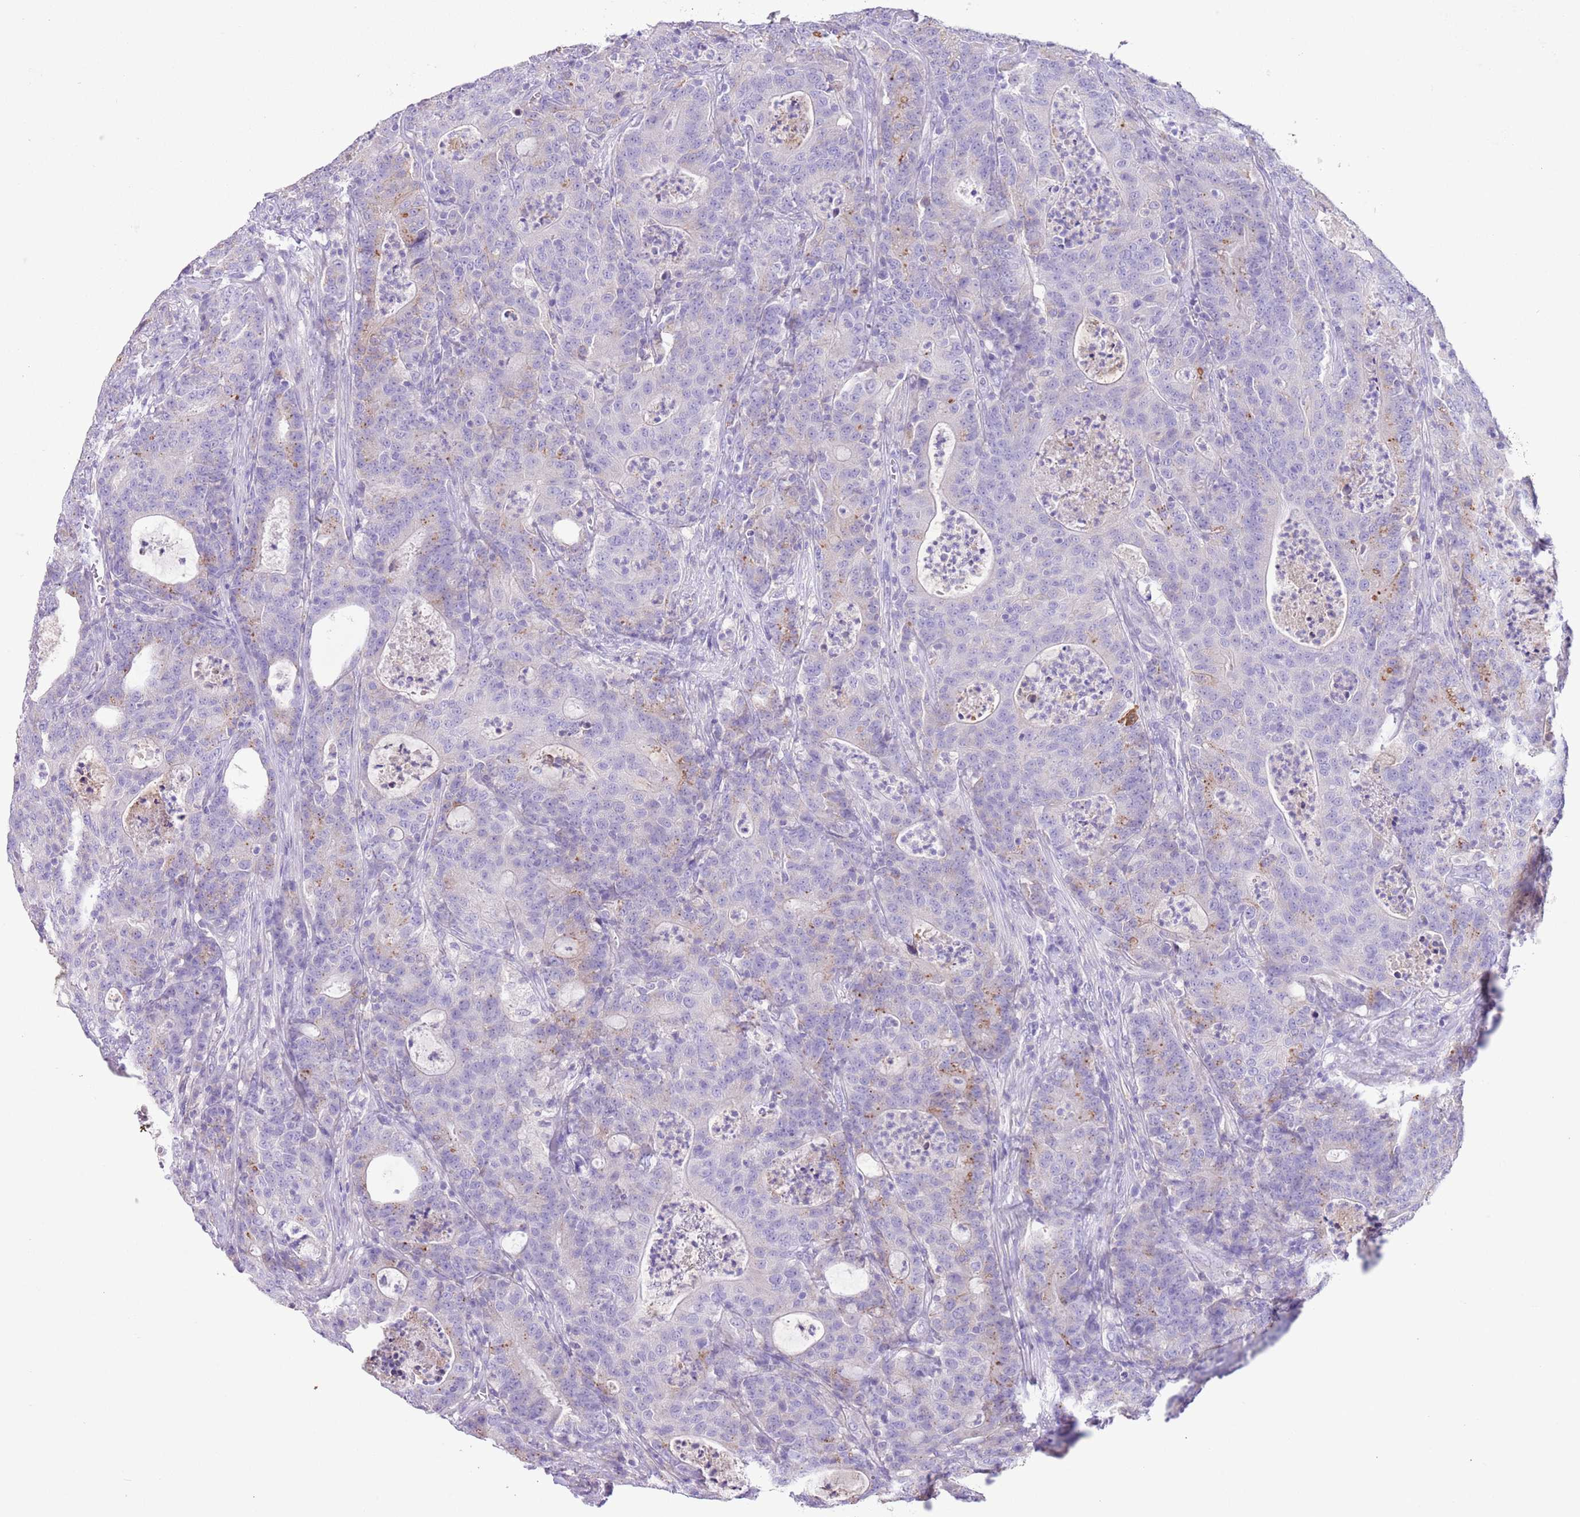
{"staining": {"intensity": "weak", "quantity": "<25%", "location": "cytoplasmic/membranous"}, "tissue": "colorectal cancer", "cell_type": "Tumor cells", "image_type": "cancer", "snomed": [{"axis": "morphology", "description": "Adenocarcinoma, NOS"}, {"axis": "topography", "description": "Colon"}], "caption": "An IHC photomicrograph of colorectal cancer is shown. There is no staining in tumor cells of colorectal cancer. The staining is performed using DAB (3,3'-diaminobenzidine) brown chromogen with nuclei counter-stained in using hematoxylin.", "gene": "ZNF697", "patient": {"sex": "male", "age": 83}}